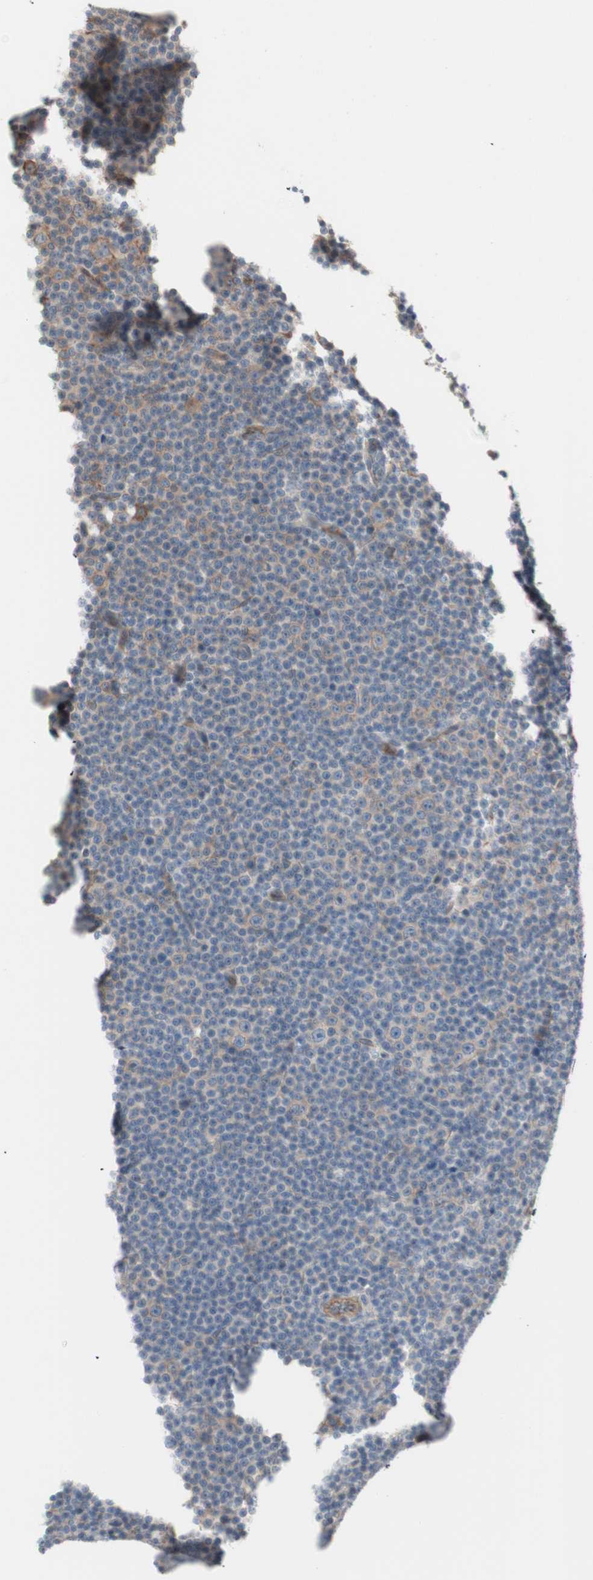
{"staining": {"intensity": "weak", "quantity": "25%-75%", "location": "cytoplasmic/membranous"}, "tissue": "lymphoma", "cell_type": "Tumor cells", "image_type": "cancer", "snomed": [{"axis": "morphology", "description": "Malignant lymphoma, non-Hodgkin's type, Low grade"}, {"axis": "topography", "description": "Lymph node"}], "caption": "About 25%-75% of tumor cells in human low-grade malignant lymphoma, non-Hodgkin's type show weak cytoplasmic/membranous protein positivity as visualized by brown immunohistochemical staining.", "gene": "ALG5", "patient": {"sex": "female", "age": 67}}